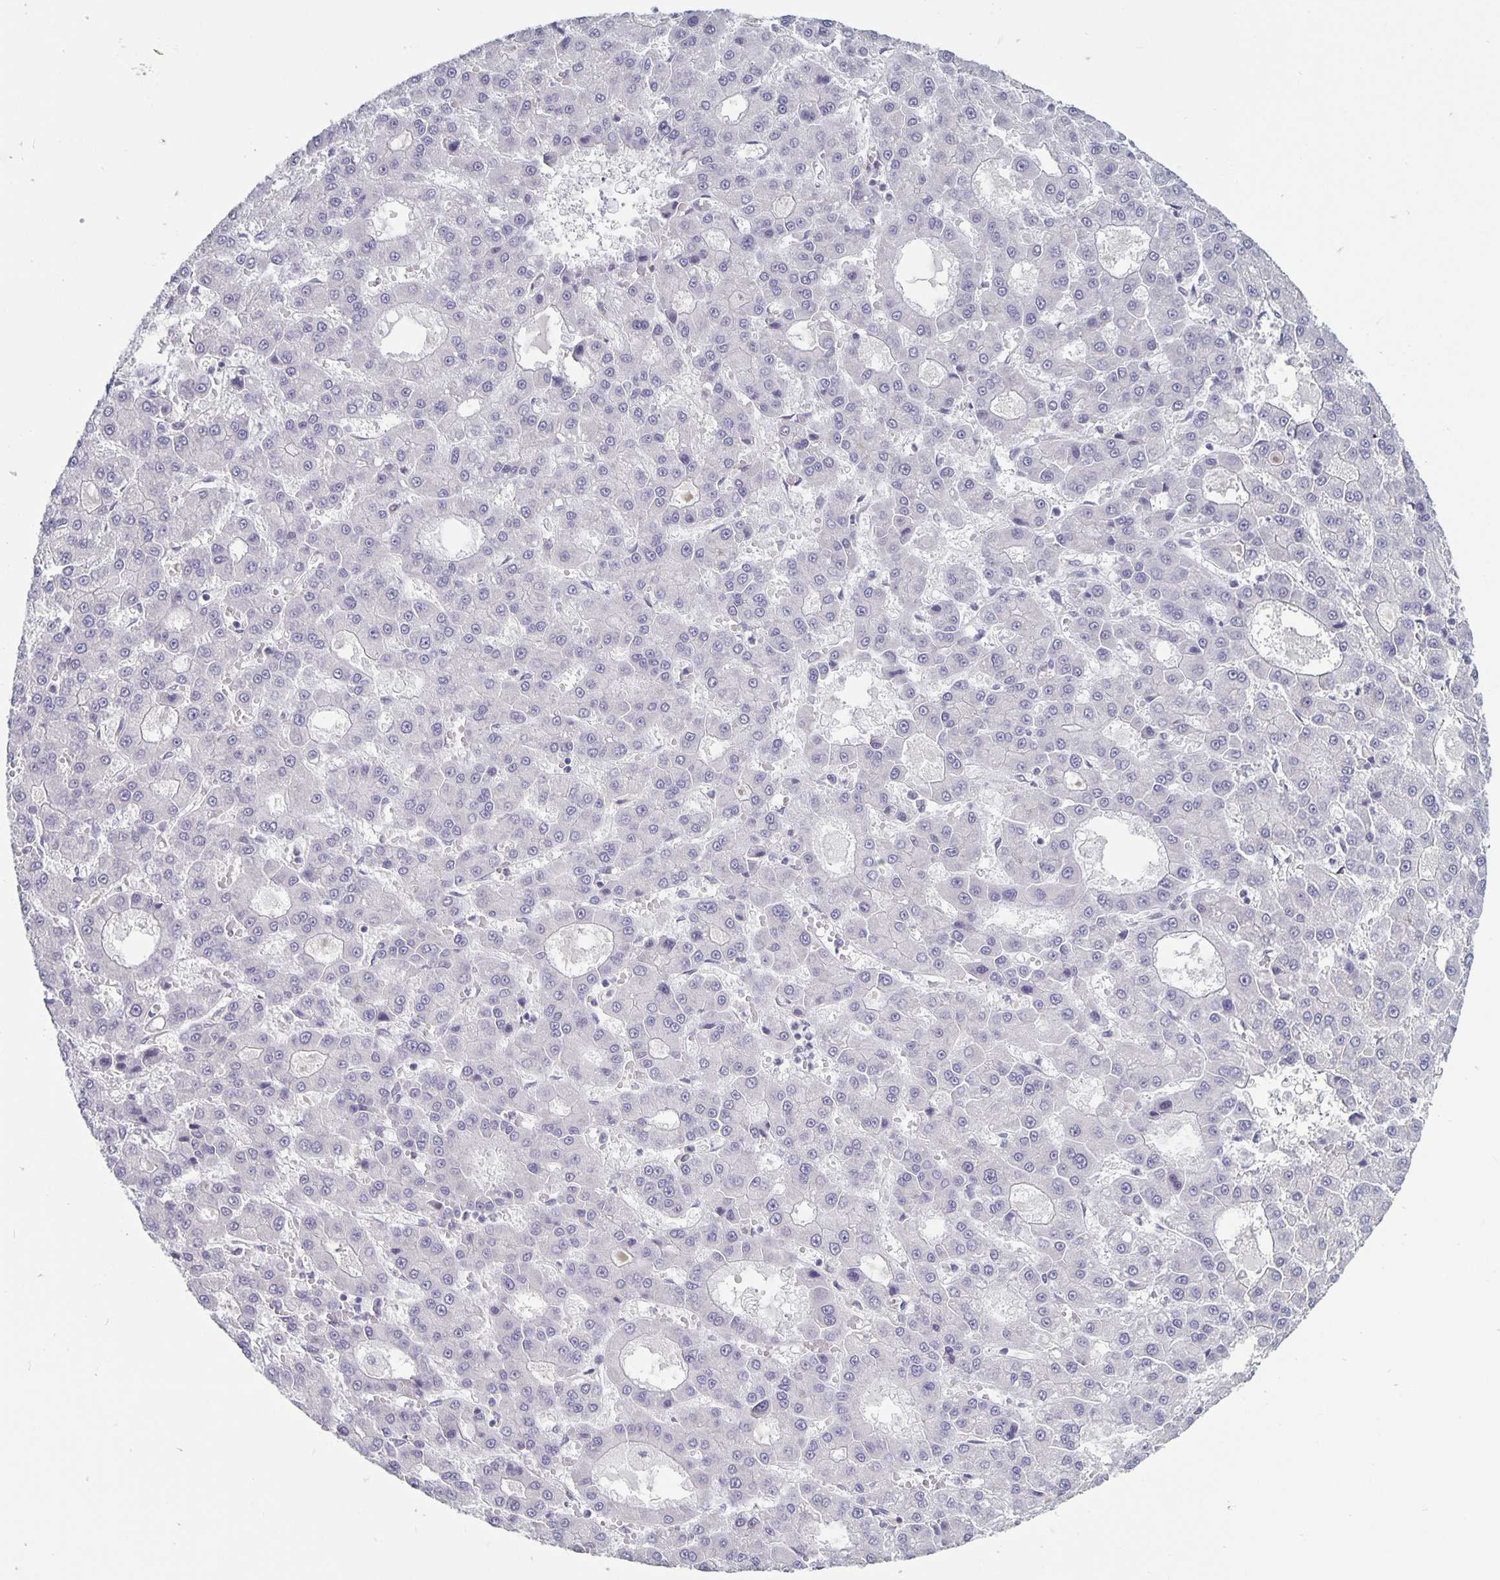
{"staining": {"intensity": "negative", "quantity": "none", "location": "none"}, "tissue": "liver cancer", "cell_type": "Tumor cells", "image_type": "cancer", "snomed": [{"axis": "morphology", "description": "Carcinoma, Hepatocellular, NOS"}, {"axis": "topography", "description": "Liver"}], "caption": "High power microscopy micrograph of an immunohistochemistry (IHC) photomicrograph of liver hepatocellular carcinoma, revealing no significant expression in tumor cells. The staining was performed using DAB (3,3'-diaminobenzidine) to visualize the protein expression in brown, while the nuclei were stained in blue with hematoxylin (Magnification: 20x).", "gene": "PLCB3", "patient": {"sex": "male", "age": 70}}